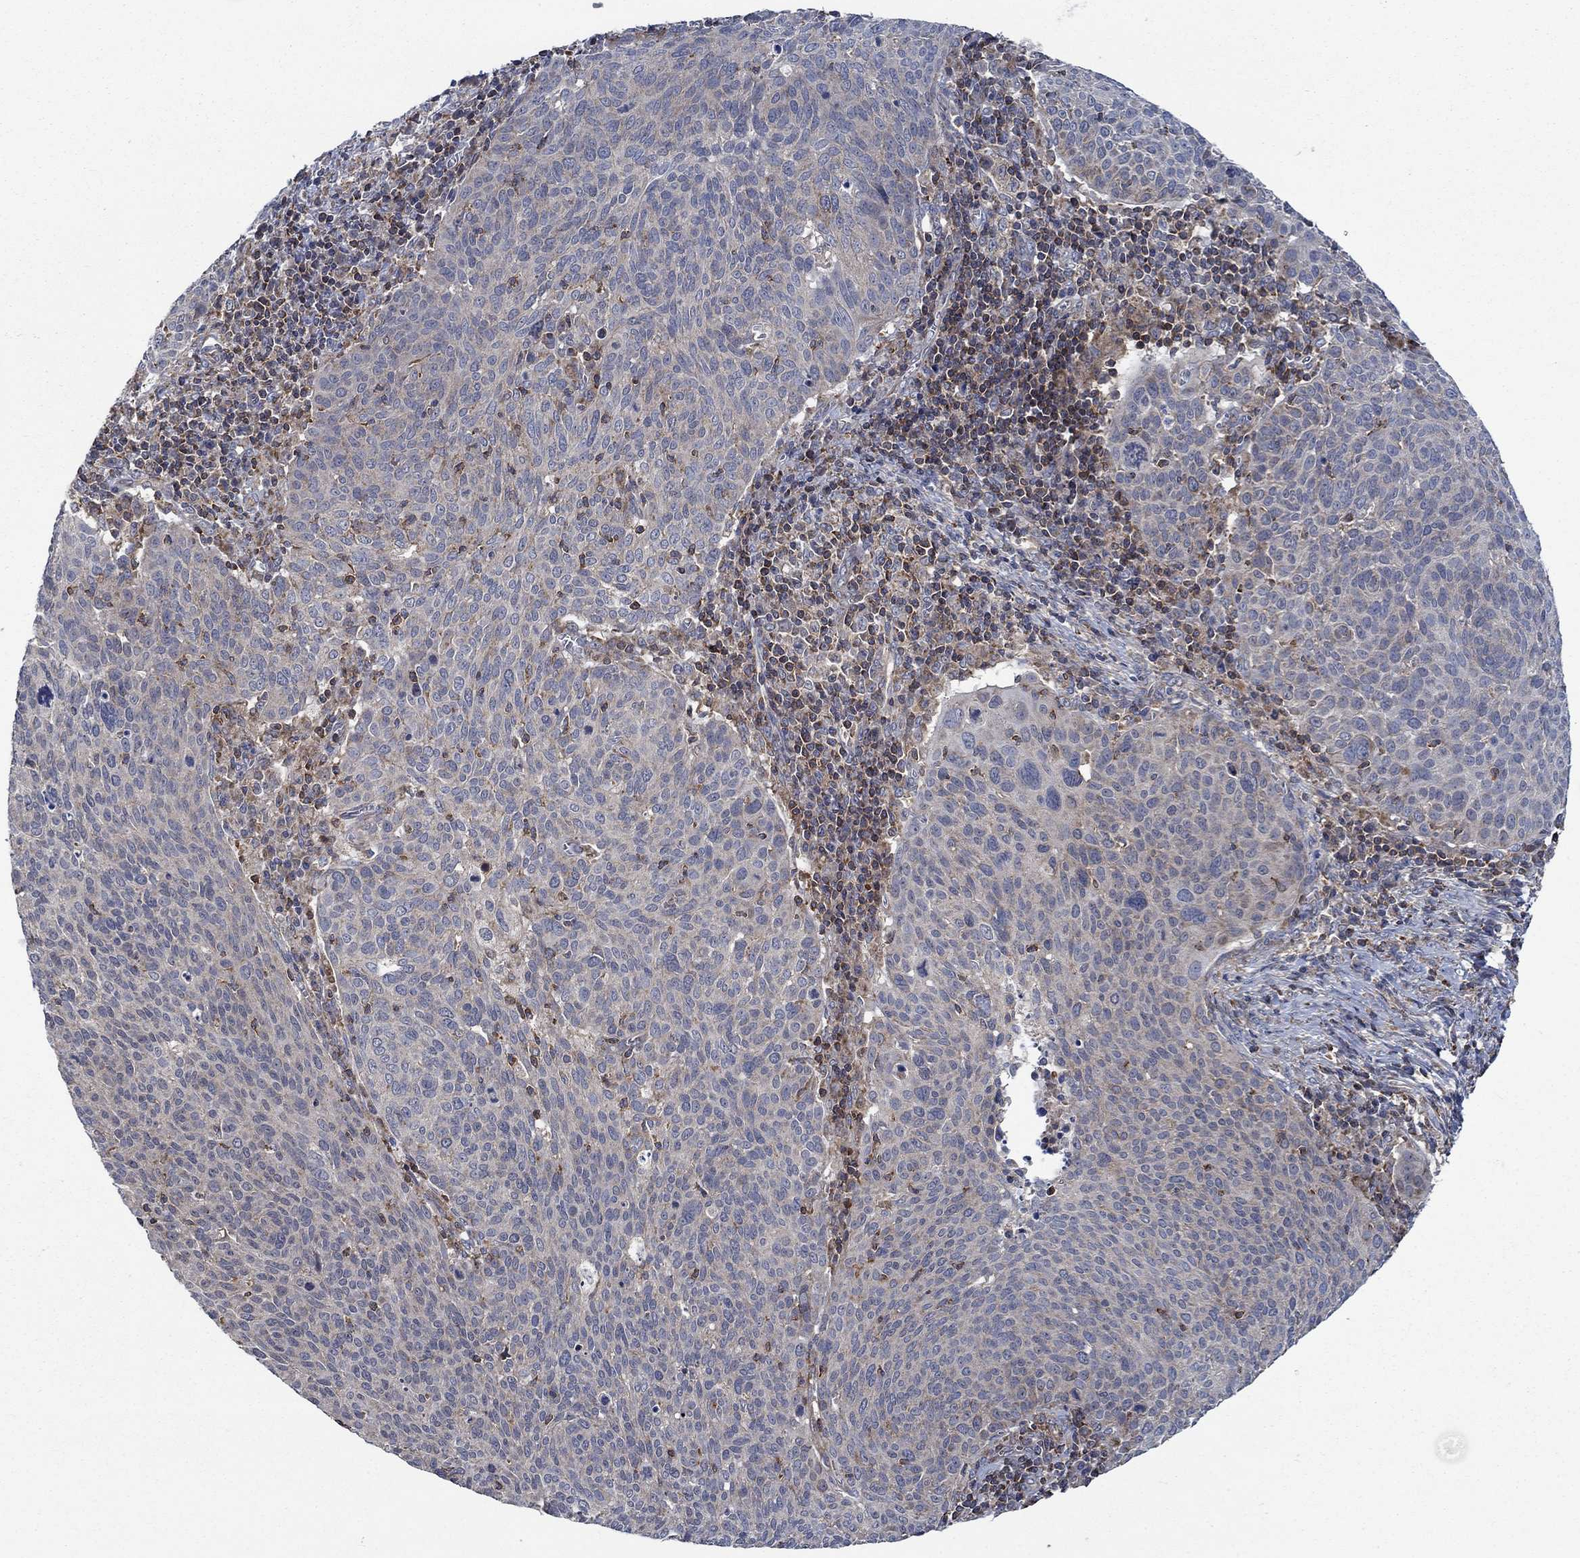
{"staining": {"intensity": "weak", "quantity": ">75%", "location": "cytoplasmic/membranous"}, "tissue": "cervical cancer", "cell_type": "Tumor cells", "image_type": "cancer", "snomed": [{"axis": "morphology", "description": "Squamous cell carcinoma, NOS"}, {"axis": "topography", "description": "Cervix"}], "caption": "Tumor cells display weak cytoplasmic/membranous staining in about >75% of cells in cervical cancer (squamous cell carcinoma).", "gene": "STXBP6", "patient": {"sex": "female", "age": 39}}